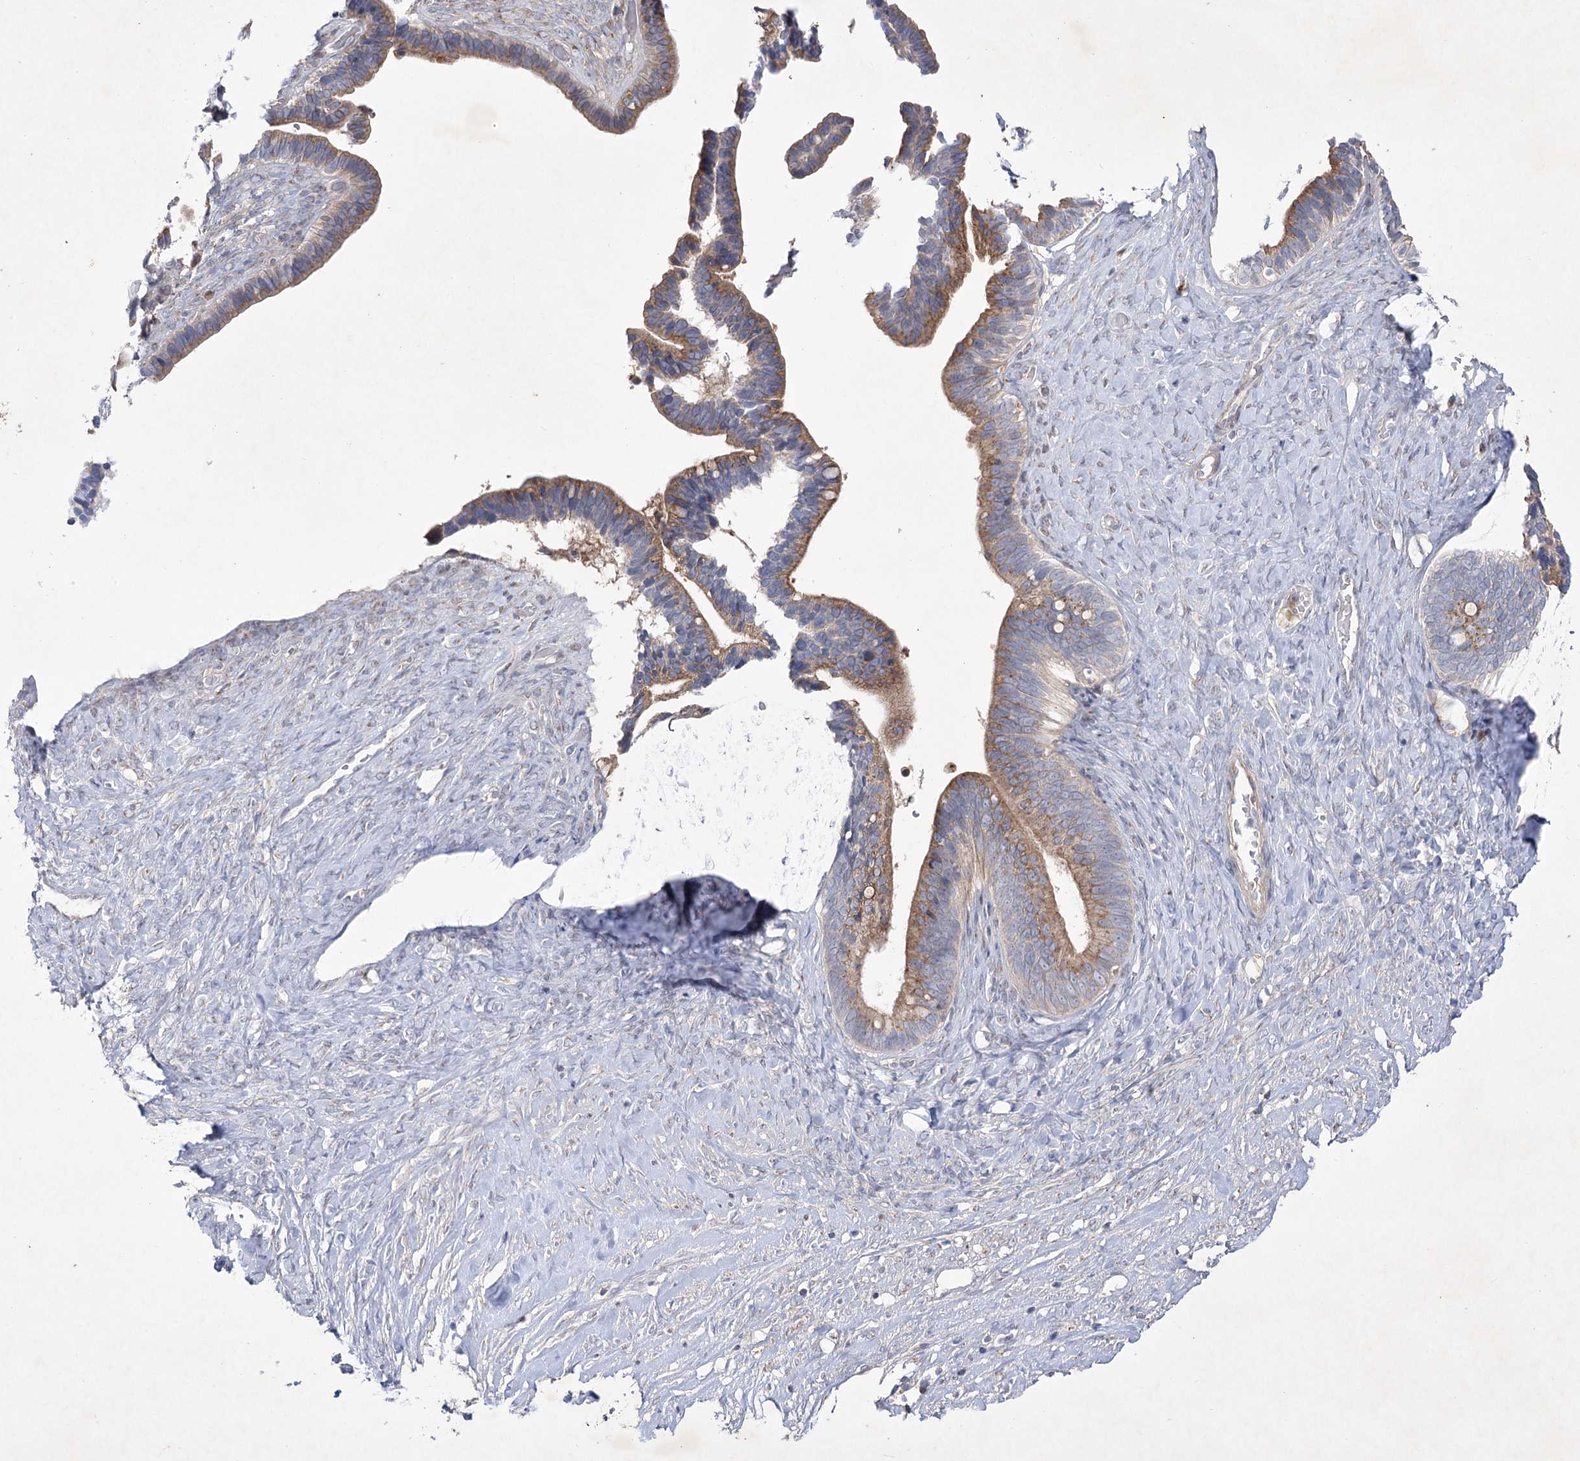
{"staining": {"intensity": "moderate", "quantity": ">75%", "location": "cytoplasmic/membranous"}, "tissue": "ovarian cancer", "cell_type": "Tumor cells", "image_type": "cancer", "snomed": [{"axis": "morphology", "description": "Cystadenocarcinoma, serous, NOS"}, {"axis": "topography", "description": "Ovary"}], "caption": "The micrograph demonstrates staining of ovarian cancer (serous cystadenocarcinoma), revealing moderate cytoplasmic/membranous protein expression (brown color) within tumor cells.", "gene": "GBF1", "patient": {"sex": "female", "age": 56}}